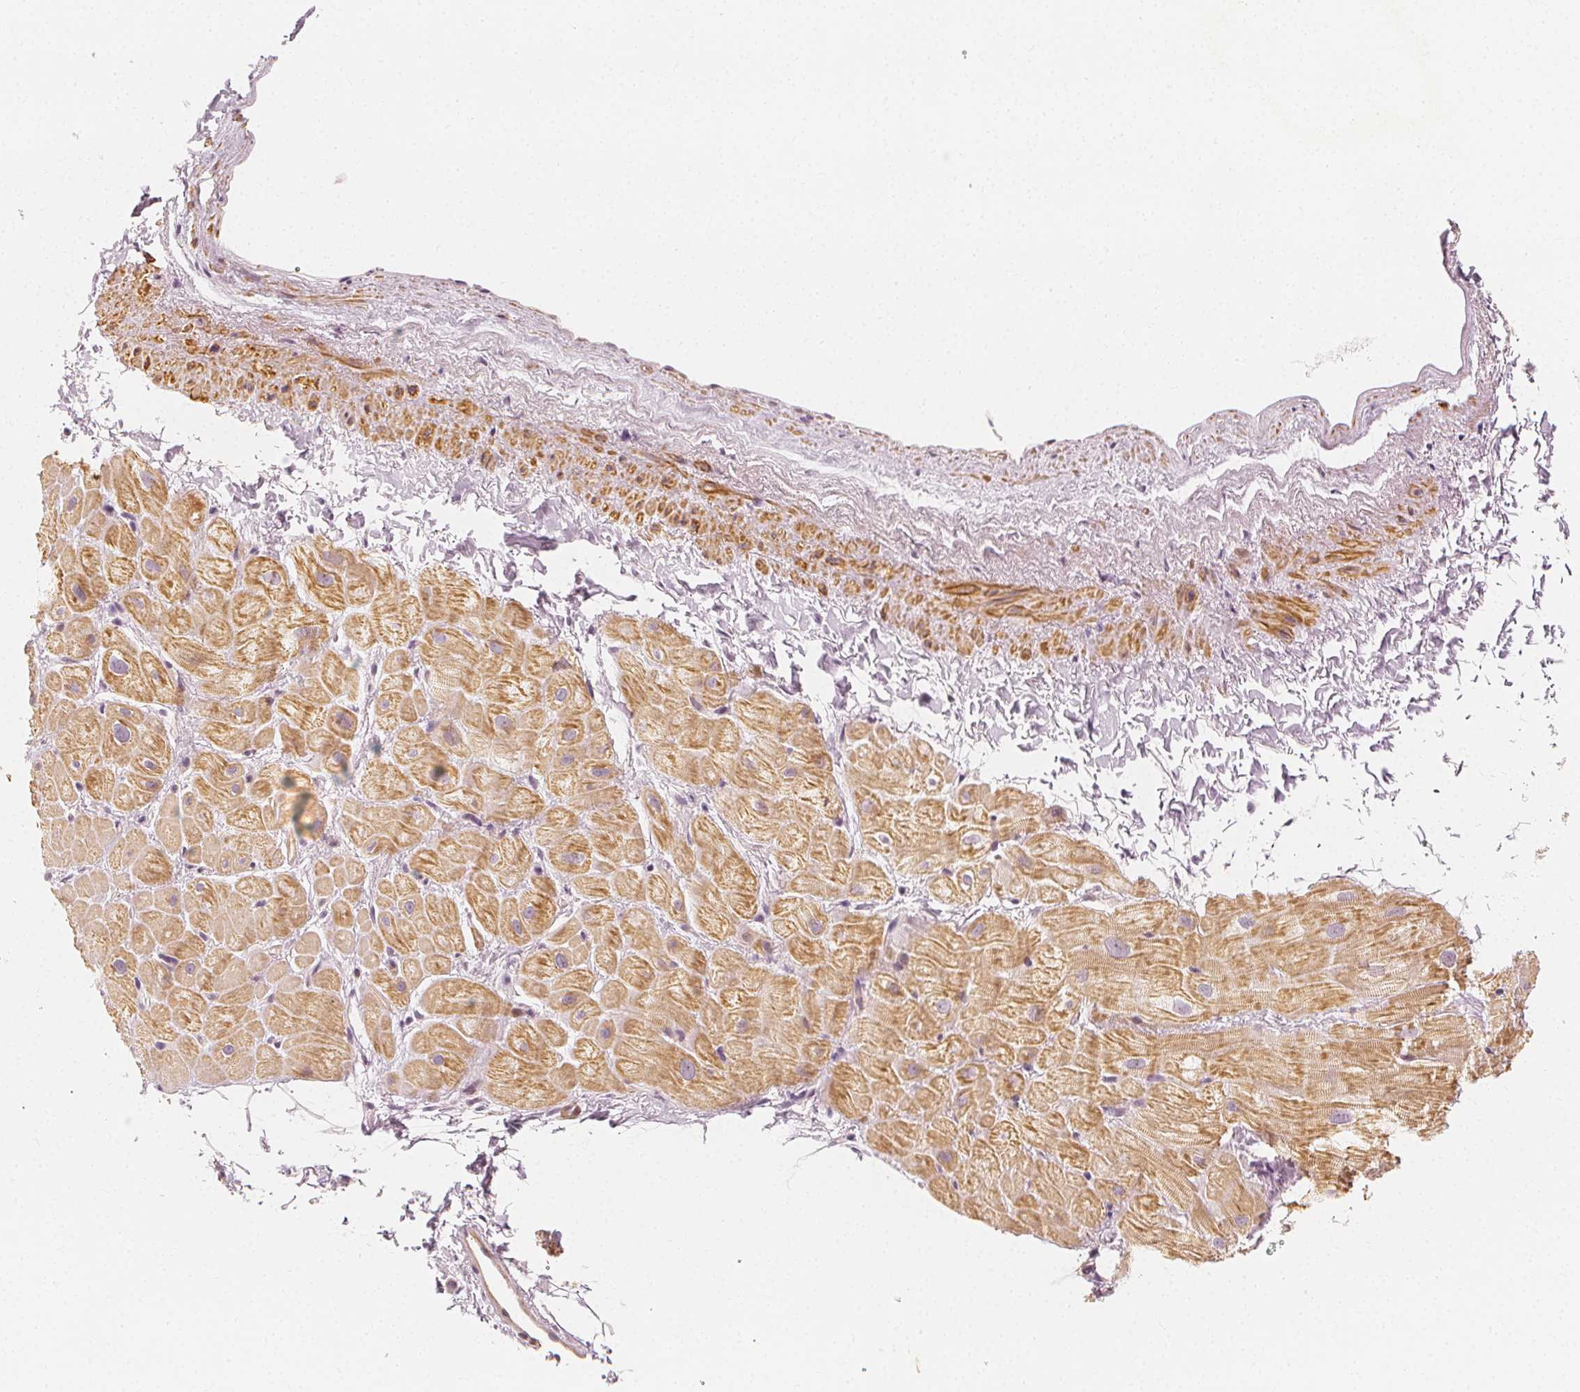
{"staining": {"intensity": "moderate", "quantity": ">75%", "location": "cytoplasmic/membranous"}, "tissue": "heart muscle", "cell_type": "Cardiomyocytes", "image_type": "normal", "snomed": [{"axis": "morphology", "description": "Normal tissue, NOS"}, {"axis": "topography", "description": "Heart"}], "caption": "Approximately >75% of cardiomyocytes in normal heart muscle reveal moderate cytoplasmic/membranous protein staining as visualized by brown immunohistochemical staining.", "gene": "ARHGAP26", "patient": {"sex": "male", "age": 62}}